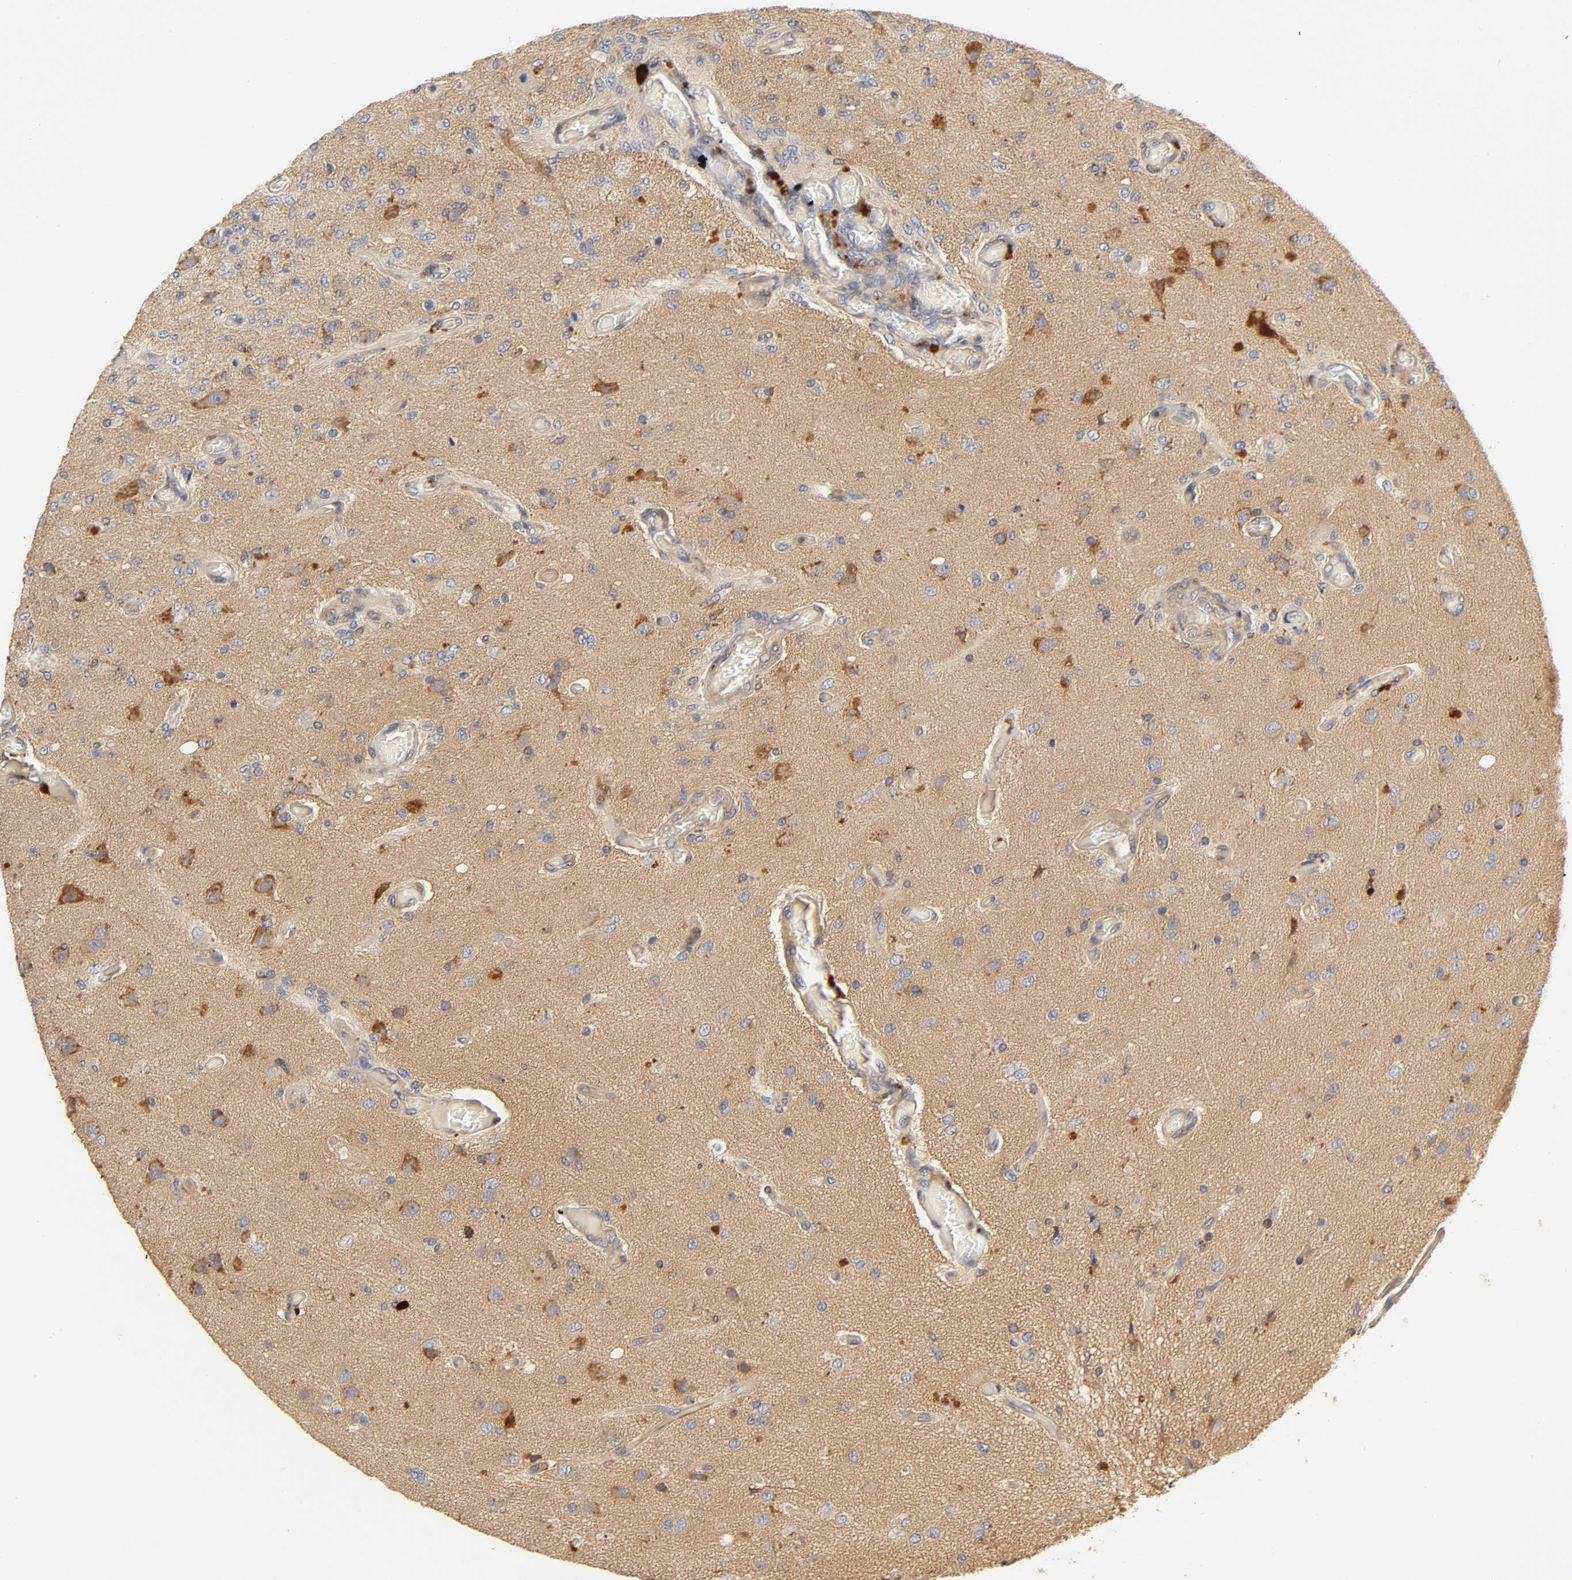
{"staining": {"intensity": "moderate", "quantity": "25%-75%", "location": "cytoplasmic/membranous"}, "tissue": "glioma", "cell_type": "Tumor cells", "image_type": "cancer", "snomed": [{"axis": "morphology", "description": "Normal tissue, NOS"}, {"axis": "morphology", "description": "Glioma, malignant, High grade"}, {"axis": "topography", "description": "Cerebral cortex"}], "caption": "About 25%-75% of tumor cells in human glioma exhibit moderate cytoplasmic/membranous protein positivity as visualized by brown immunohistochemical staining.", "gene": "RHOA", "patient": {"sex": "male", "age": 77}}